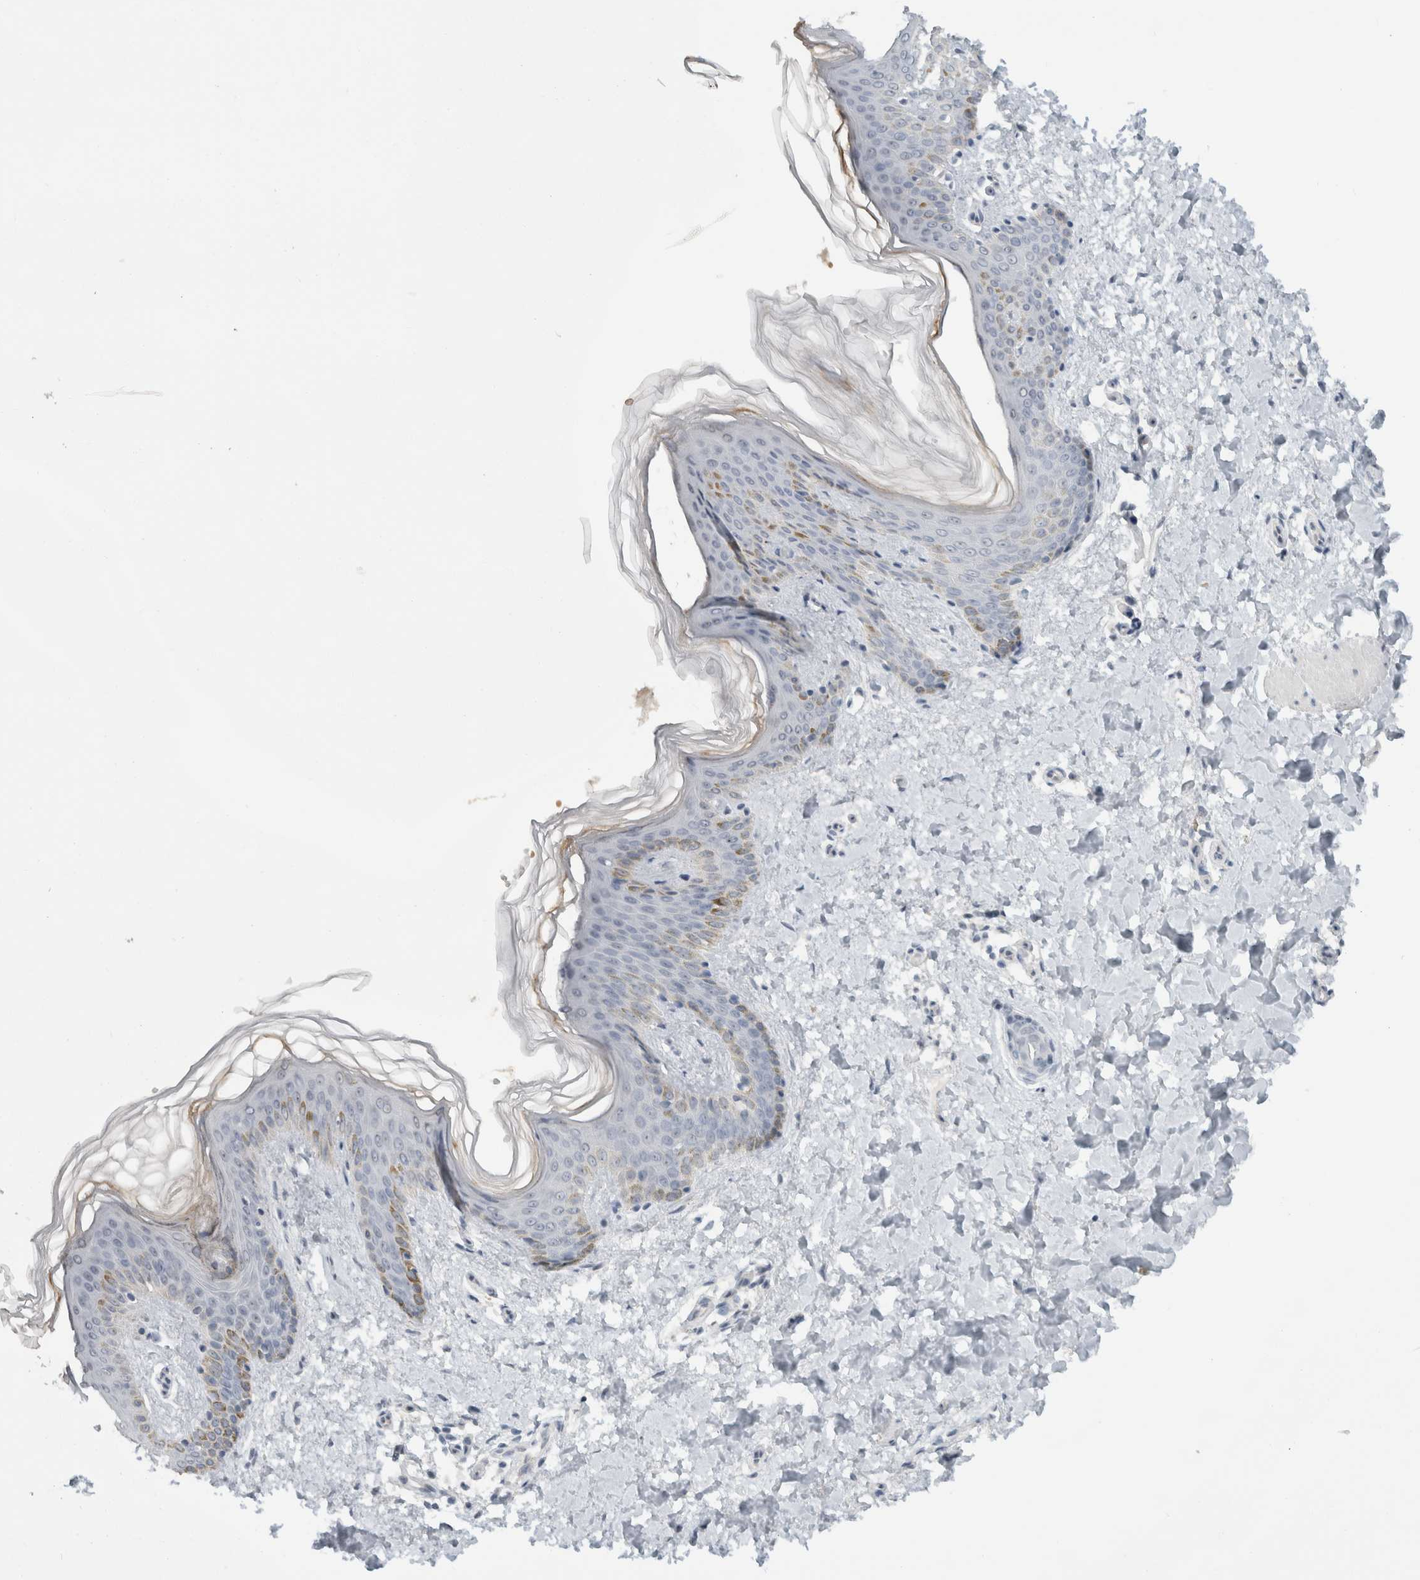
{"staining": {"intensity": "negative", "quantity": "none", "location": "none"}, "tissue": "skin", "cell_type": "Fibroblasts", "image_type": "normal", "snomed": [{"axis": "morphology", "description": "Normal tissue, NOS"}, {"axis": "morphology", "description": "Neoplasm, benign, NOS"}, {"axis": "topography", "description": "Skin"}, {"axis": "topography", "description": "Soft tissue"}], "caption": "IHC photomicrograph of normal skin stained for a protein (brown), which displays no staining in fibroblasts.", "gene": "FMR1NB", "patient": {"sex": "male", "age": 26}}